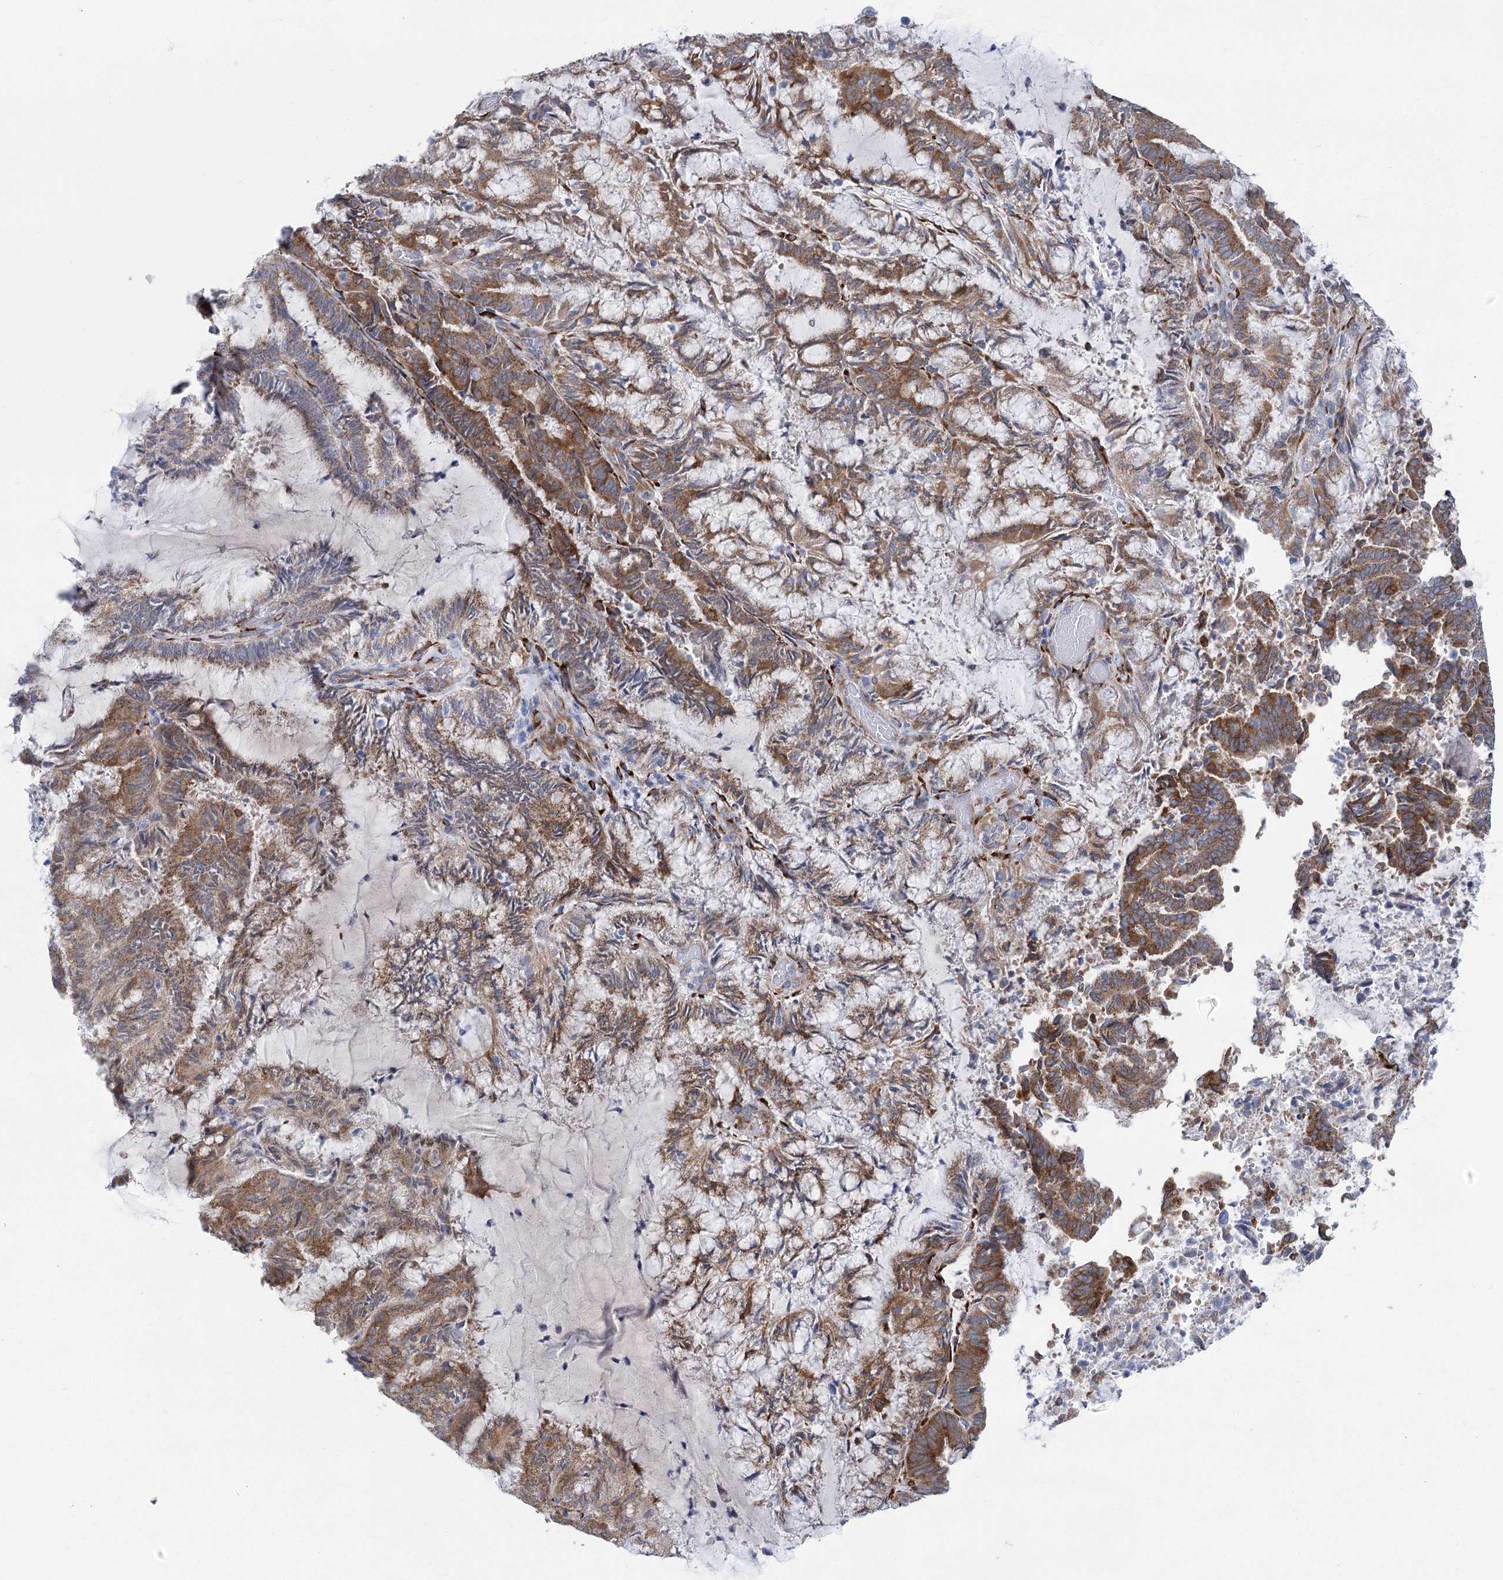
{"staining": {"intensity": "moderate", "quantity": ">75%", "location": "cytoplasmic/membranous"}, "tissue": "endometrial cancer", "cell_type": "Tumor cells", "image_type": "cancer", "snomed": [{"axis": "morphology", "description": "Adenocarcinoma, NOS"}, {"axis": "topography", "description": "Endometrium"}], "caption": "Human endometrial cancer stained for a protein (brown) displays moderate cytoplasmic/membranous positive staining in approximately >75% of tumor cells.", "gene": "YTHDC2", "patient": {"sex": "female", "age": 80}}